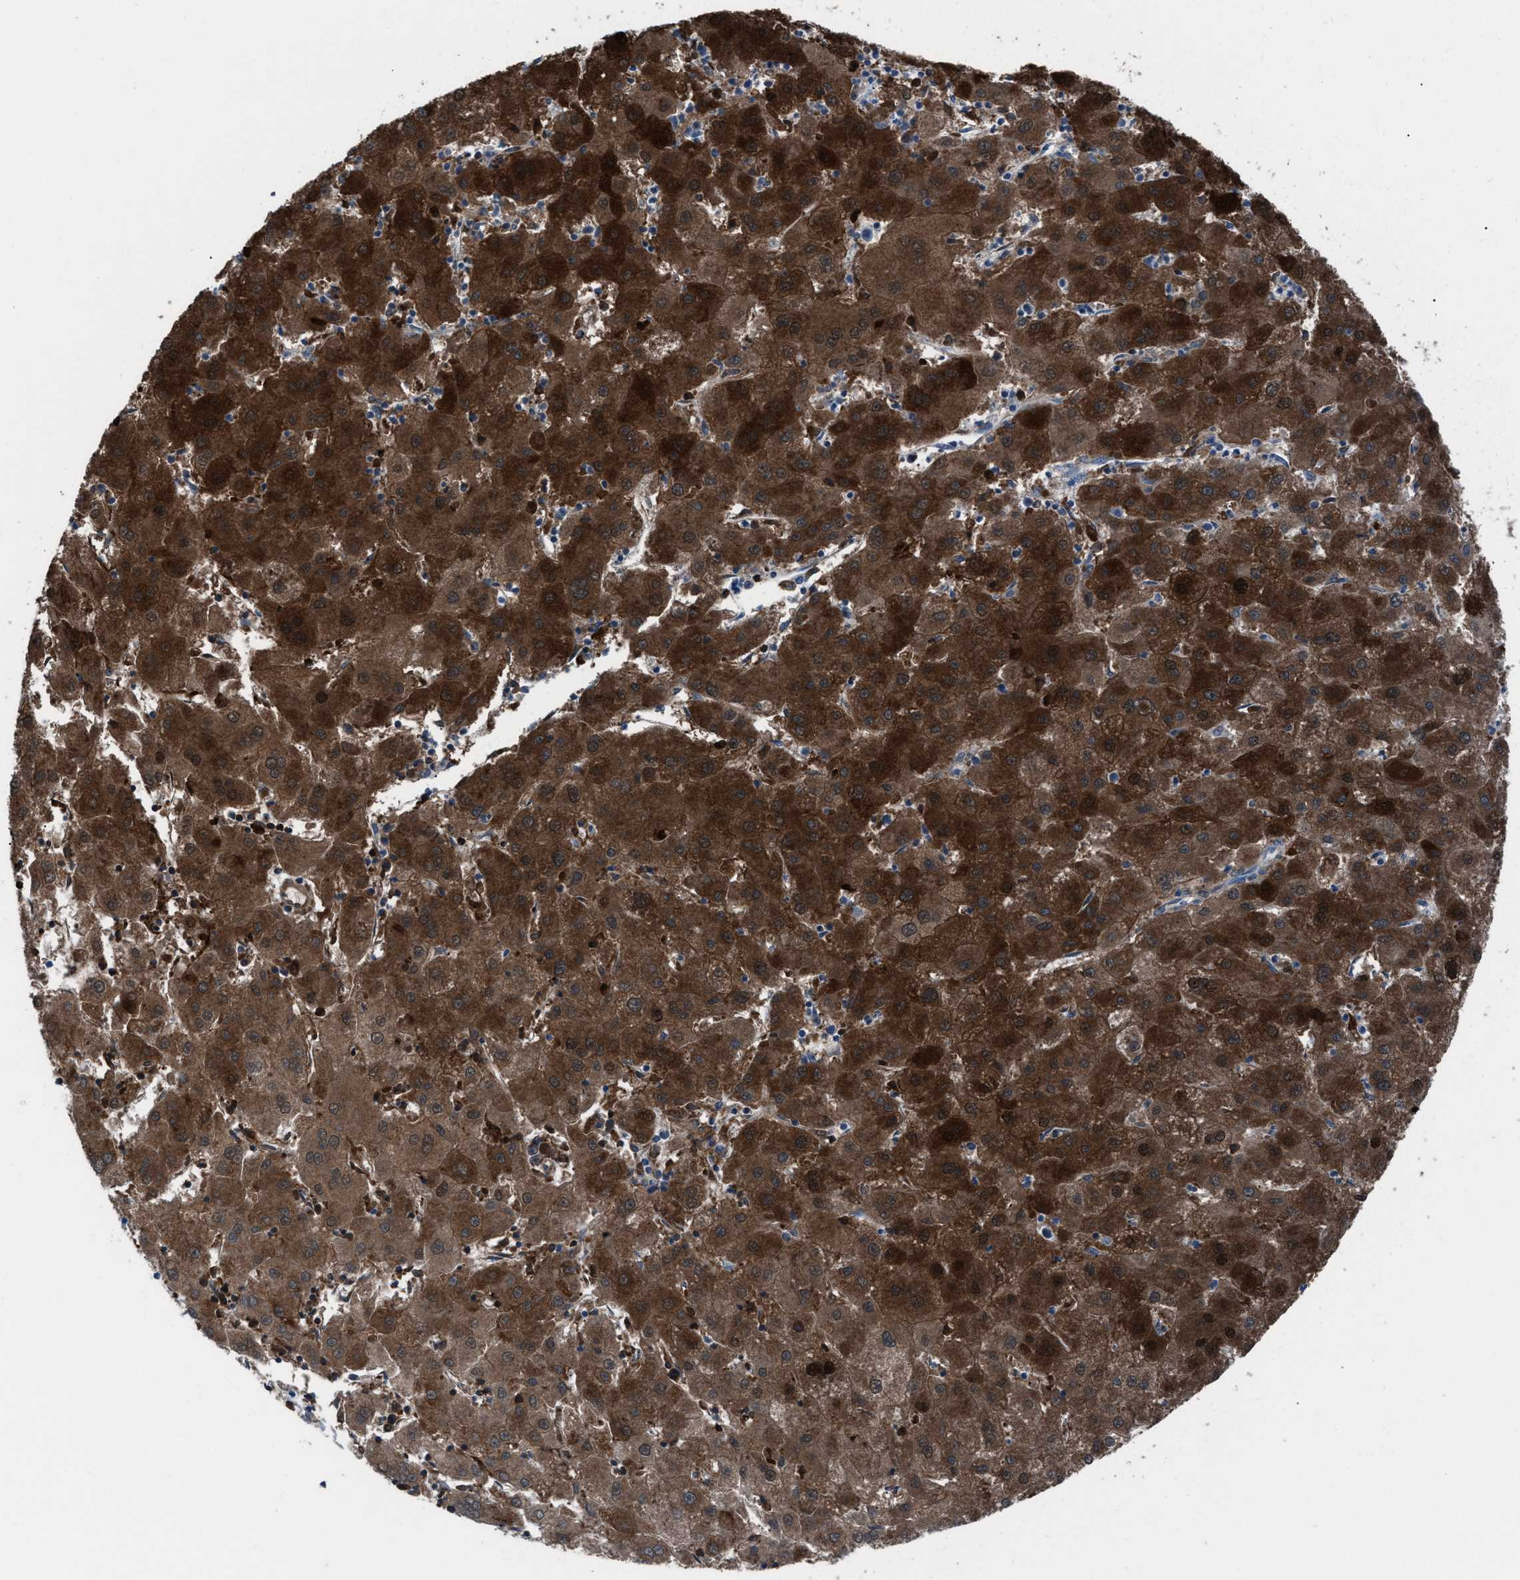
{"staining": {"intensity": "strong", "quantity": ">75%", "location": "cytoplasmic/membranous"}, "tissue": "liver cancer", "cell_type": "Tumor cells", "image_type": "cancer", "snomed": [{"axis": "morphology", "description": "Carcinoma, Hepatocellular, NOS"}, {"axis": "topography", "description": "Liver"}], "caption": "DAB immunohistochemical staining of human liver cancer exhibits strong cytoplasmic/membranous protein expression in approximately >75% of tumor cells.", "gene": "ANAPC11", "patient": {"sex": "male", "age": 72}}